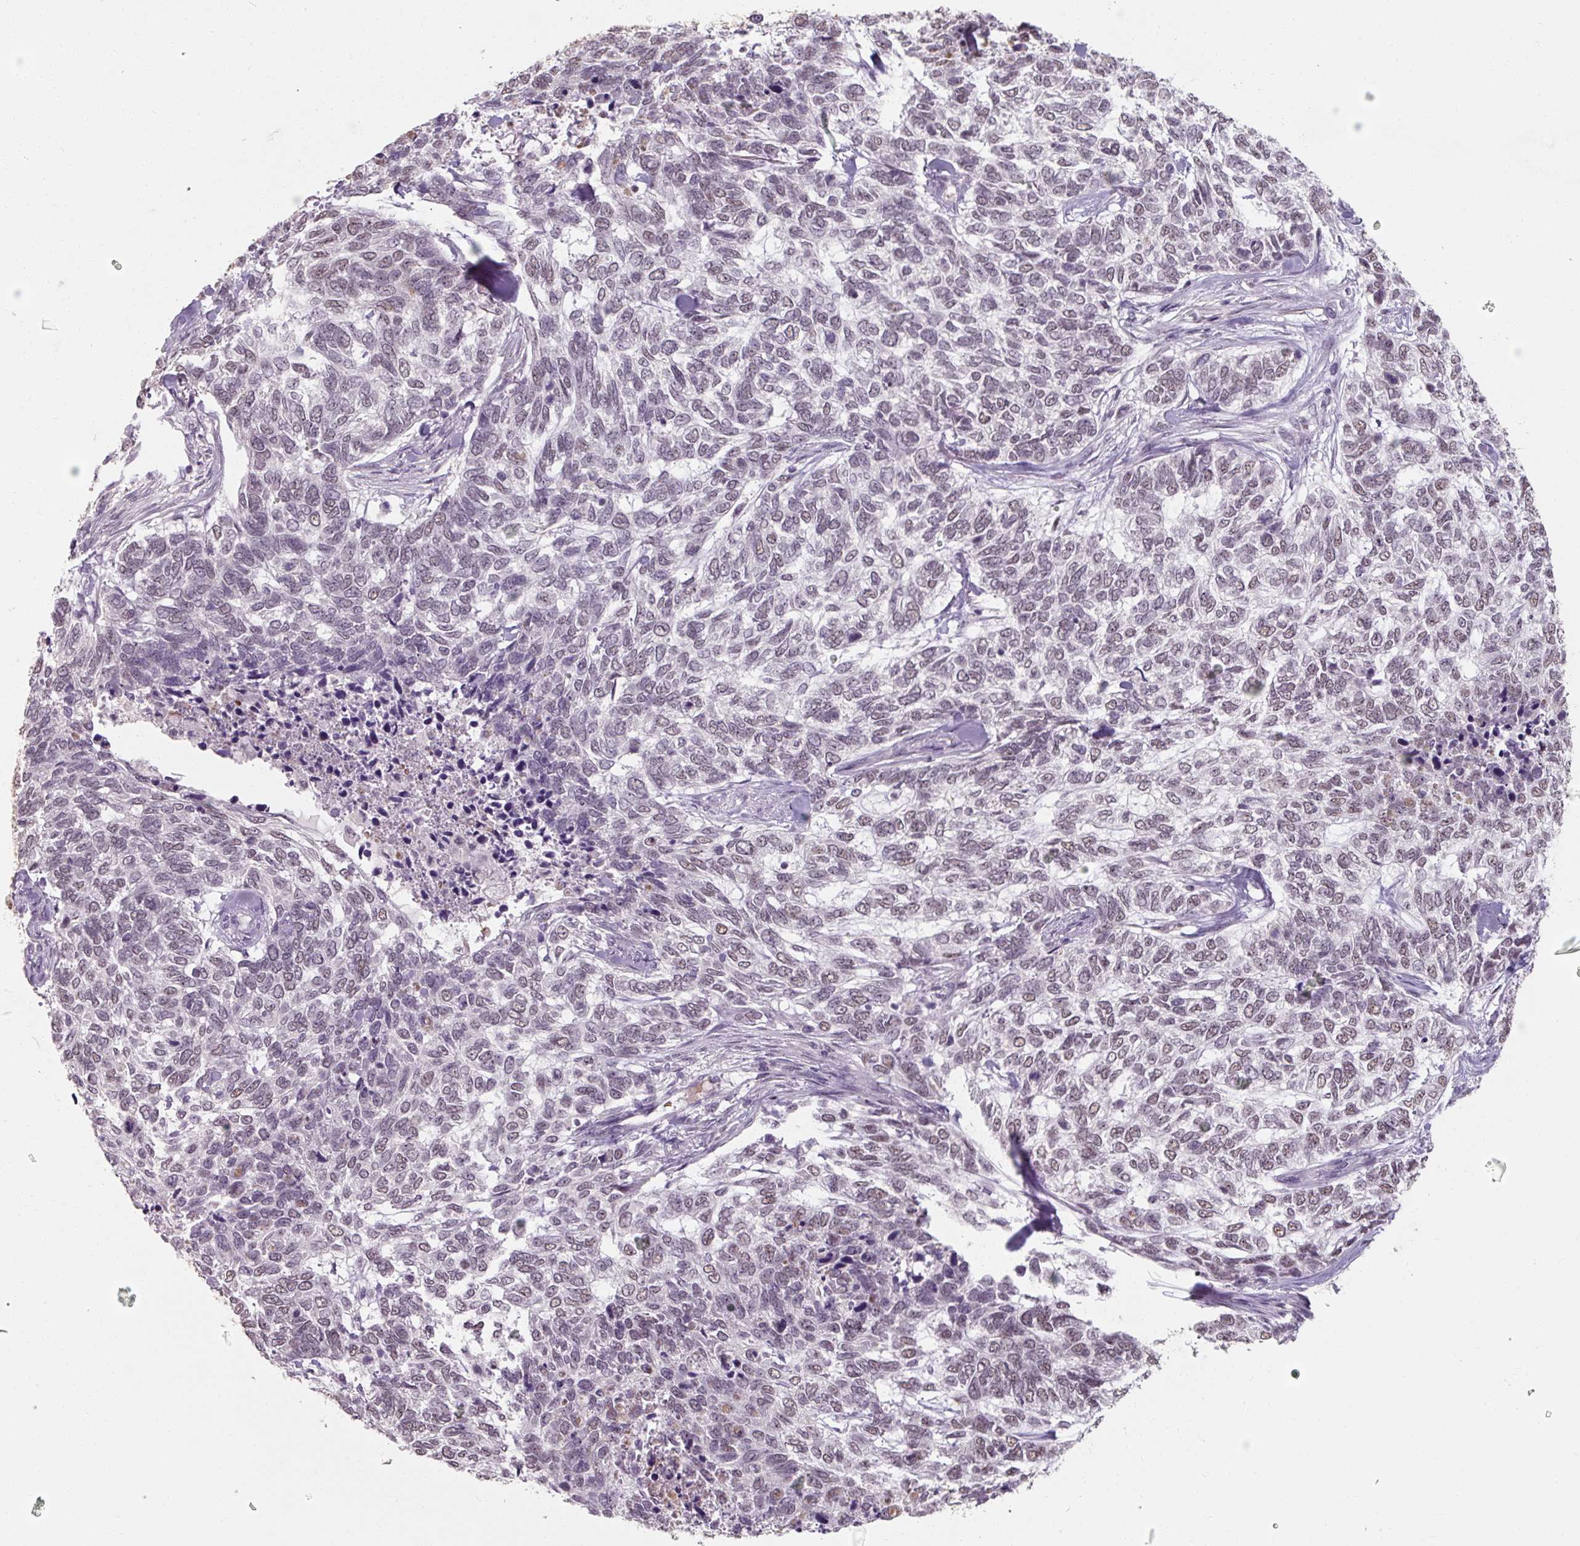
{"staining": {"intensity": "weak", "quantity": "<25%", "location": "nuclear"}, "tissue": "skin cancer", "cell_type": "Tumor cells", "image_type": "cancer", "snomed": [{"axis": "morphology", "description": "Basal cell carcinoma"}, {"axis": "topography", "description": "Skin"}], "caption": "High power microscopy micrograph of an immunohistochemistry image of basal cell carcinoma (skin), revealing no significant staining in tumor cells.", "gene": "ZFTRAF1", "patient": {"sex": "female", "age": 65}}